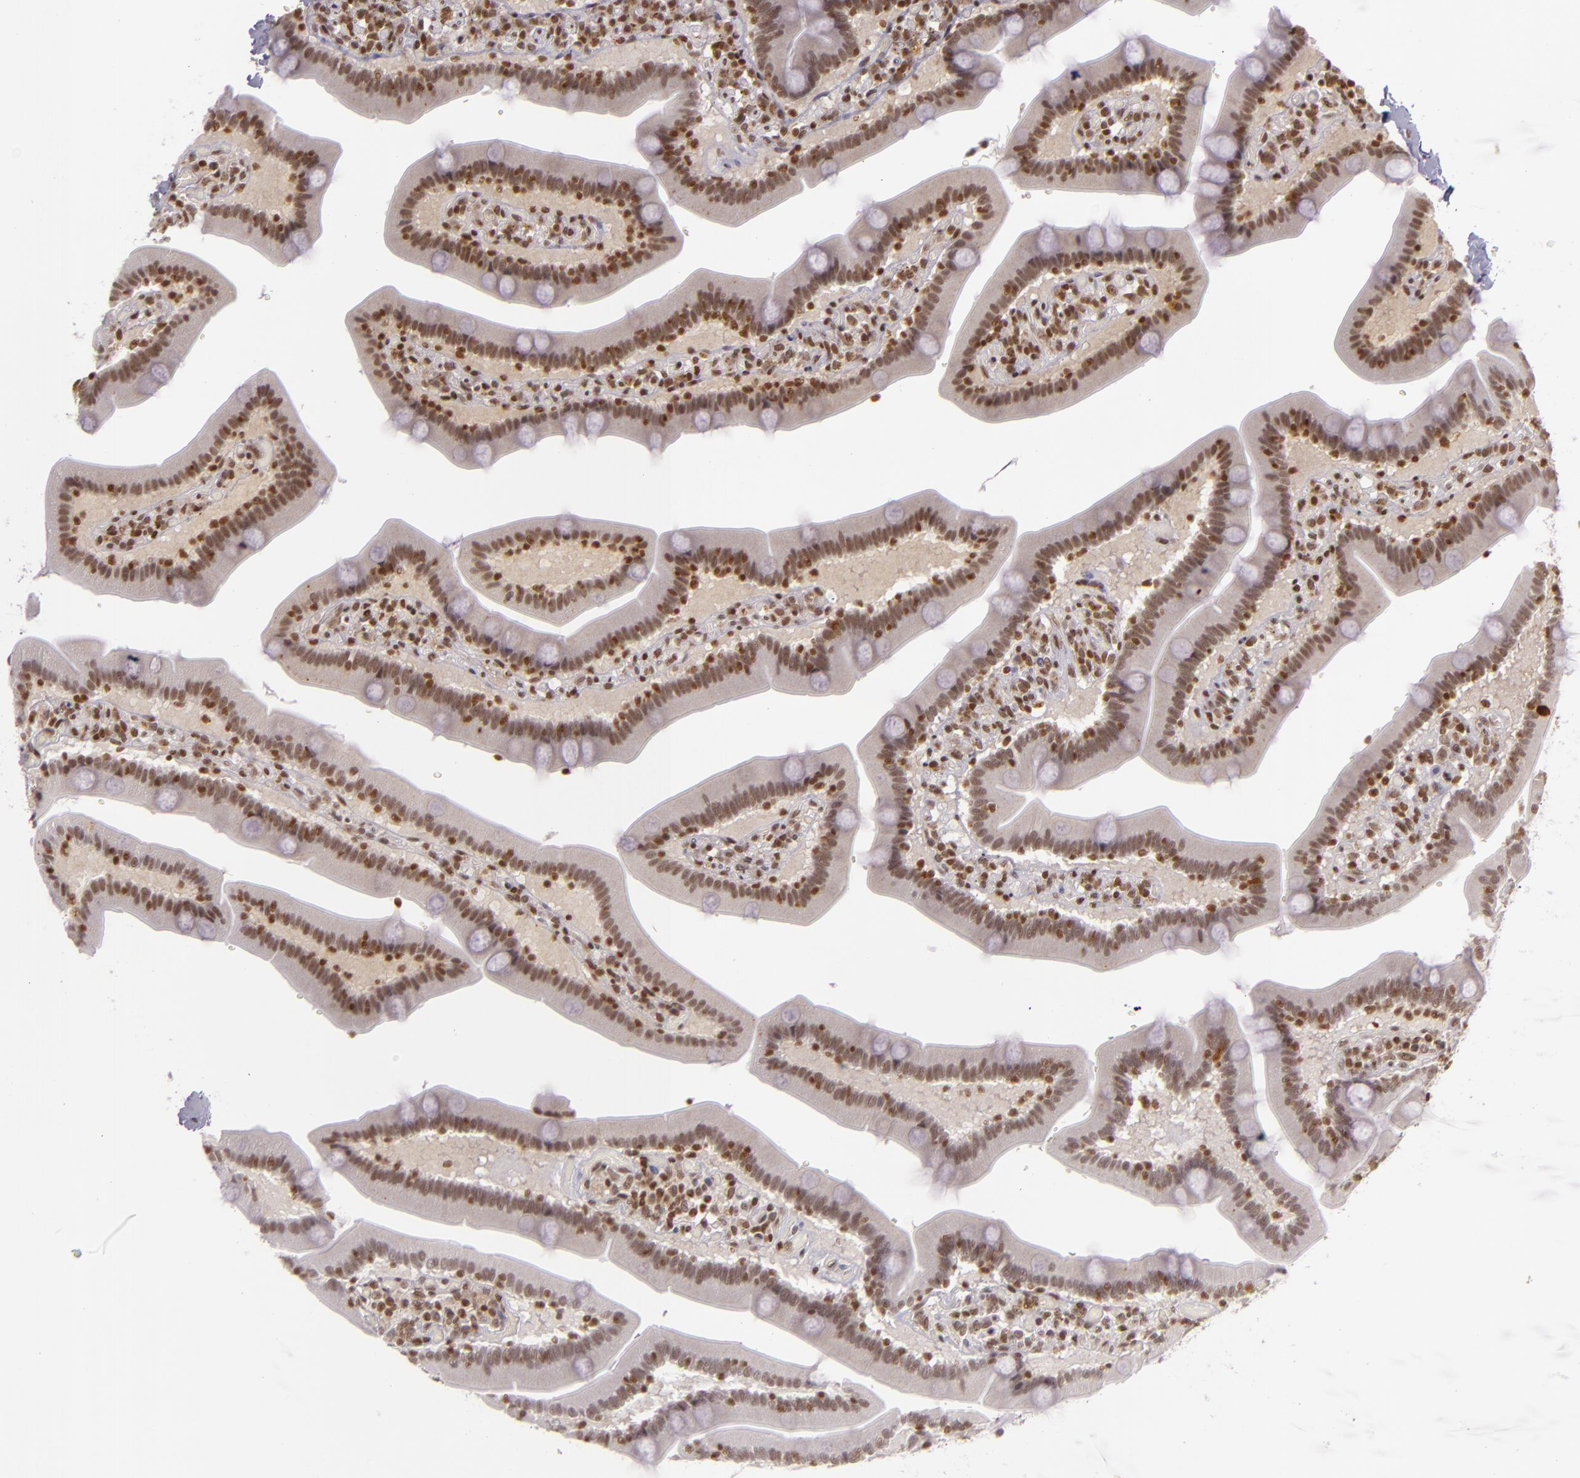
{"staining": {"intensity": "moderate", "quantity": ">75%", "location": "nuclear"}, "tissue": "duodenum", "cell_type": "Glandular cells", "image_type": "normal", "snomed": [{"axis": "morphology", "description": "Normal tissue, NOS"}, {"axis": "topography", "description": "Duodenum"}], "caption": "Moderate nuclear staining is identified in approximately >75% of glandular cells in unremarkable duodenum.", "gene": "ZFX", "patient": {"sex": "male", "age": 66}}